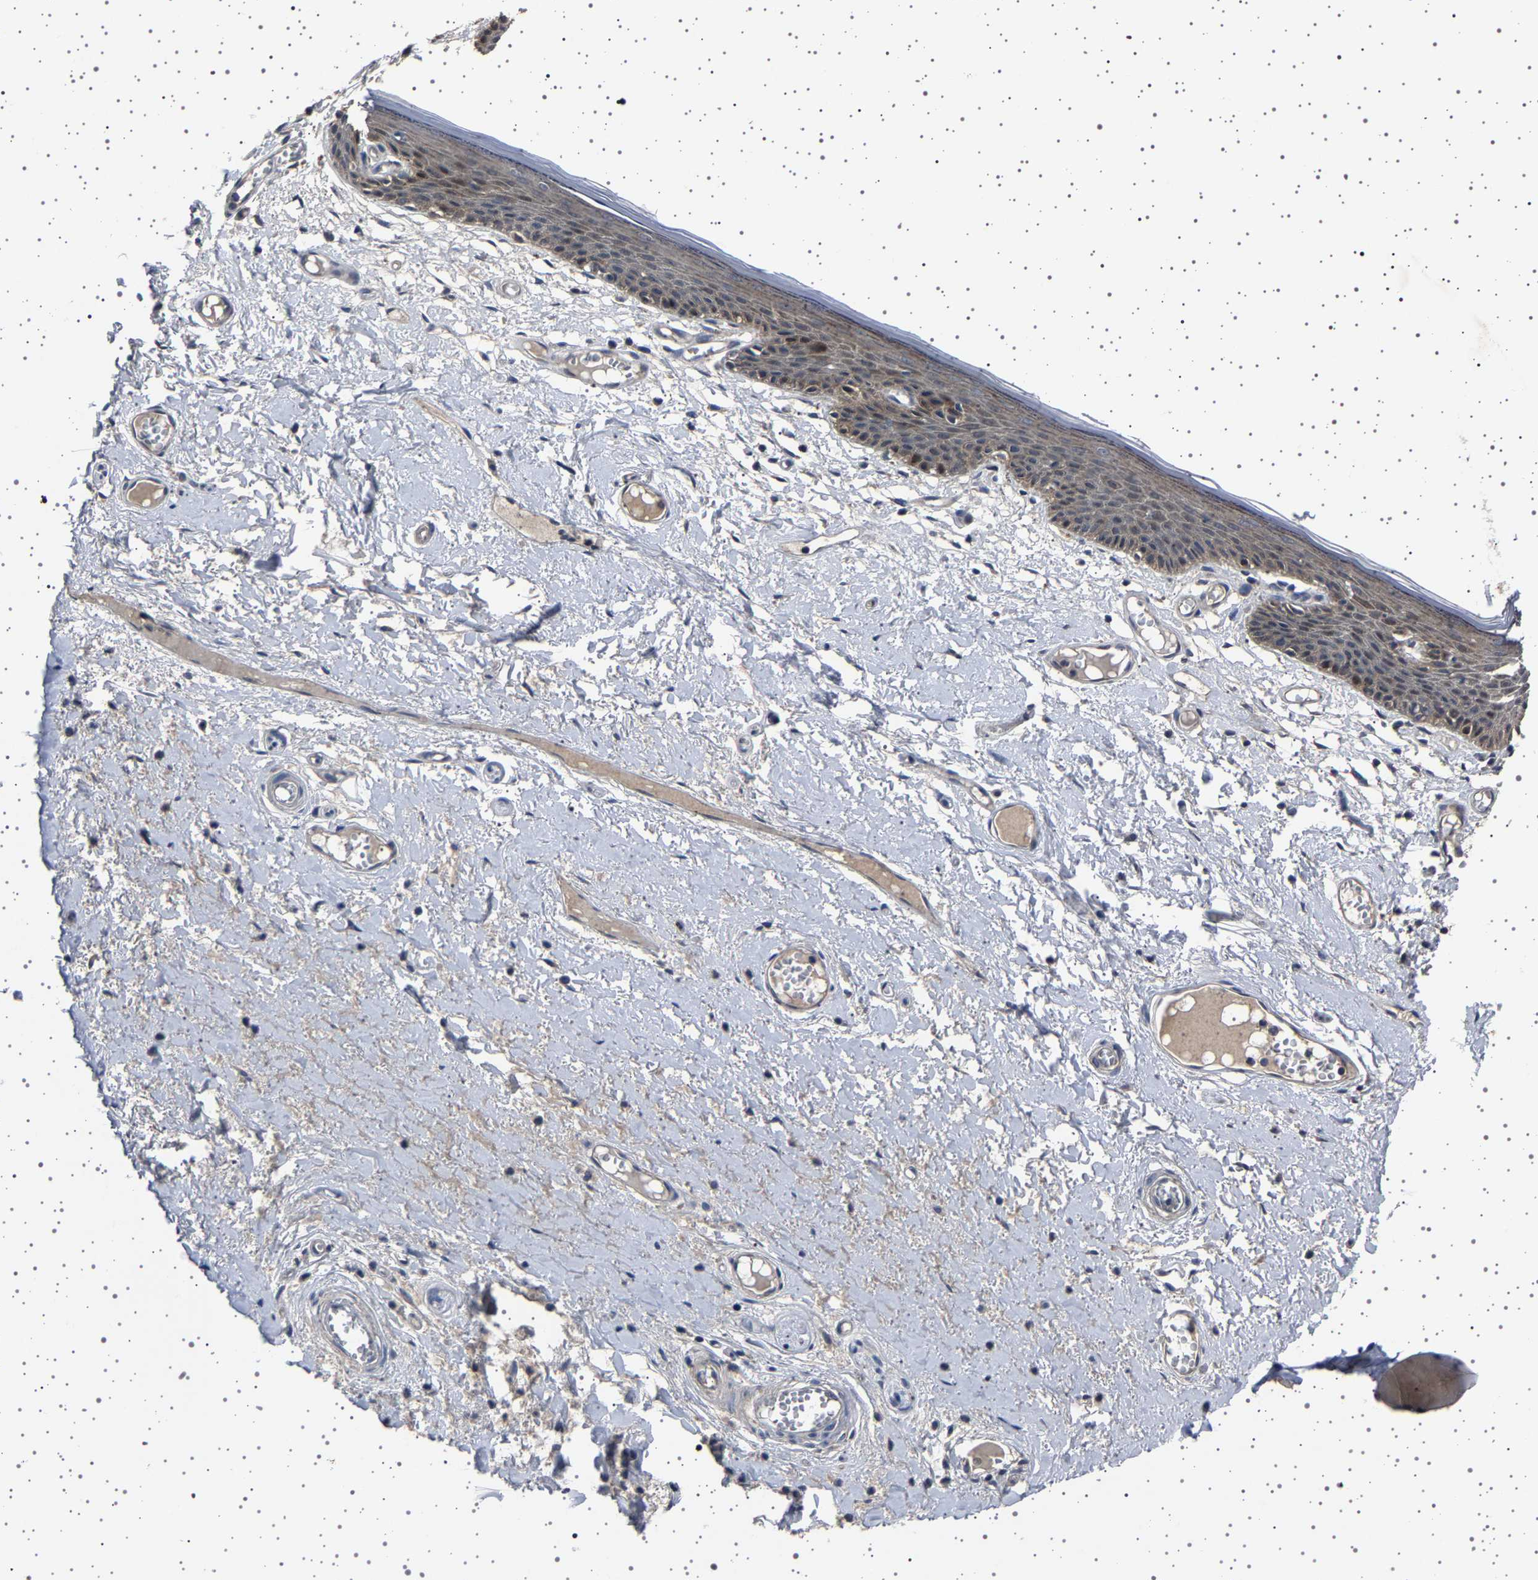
{"staining": {"intensity": "strong", "quantity": ">75%", "location": "cytoplasmic/membranous"}, "tissue": "skin", "cell_type": "Epidermal cells", "image_type": "normal", "snomed": [{"axis": "morphology", "description": "Normal tissue, NOS"}, {"axis": "topography", "description": "Vulva"}], "caption": "There is high levels of strong cytoplasmic/membranous expression in epidermal cells of benign skin, as demonstrated by immunohistochemical staining (brown color).", "gene": "NCKAP1", "patient": {"sex": "female", "age": 54}}